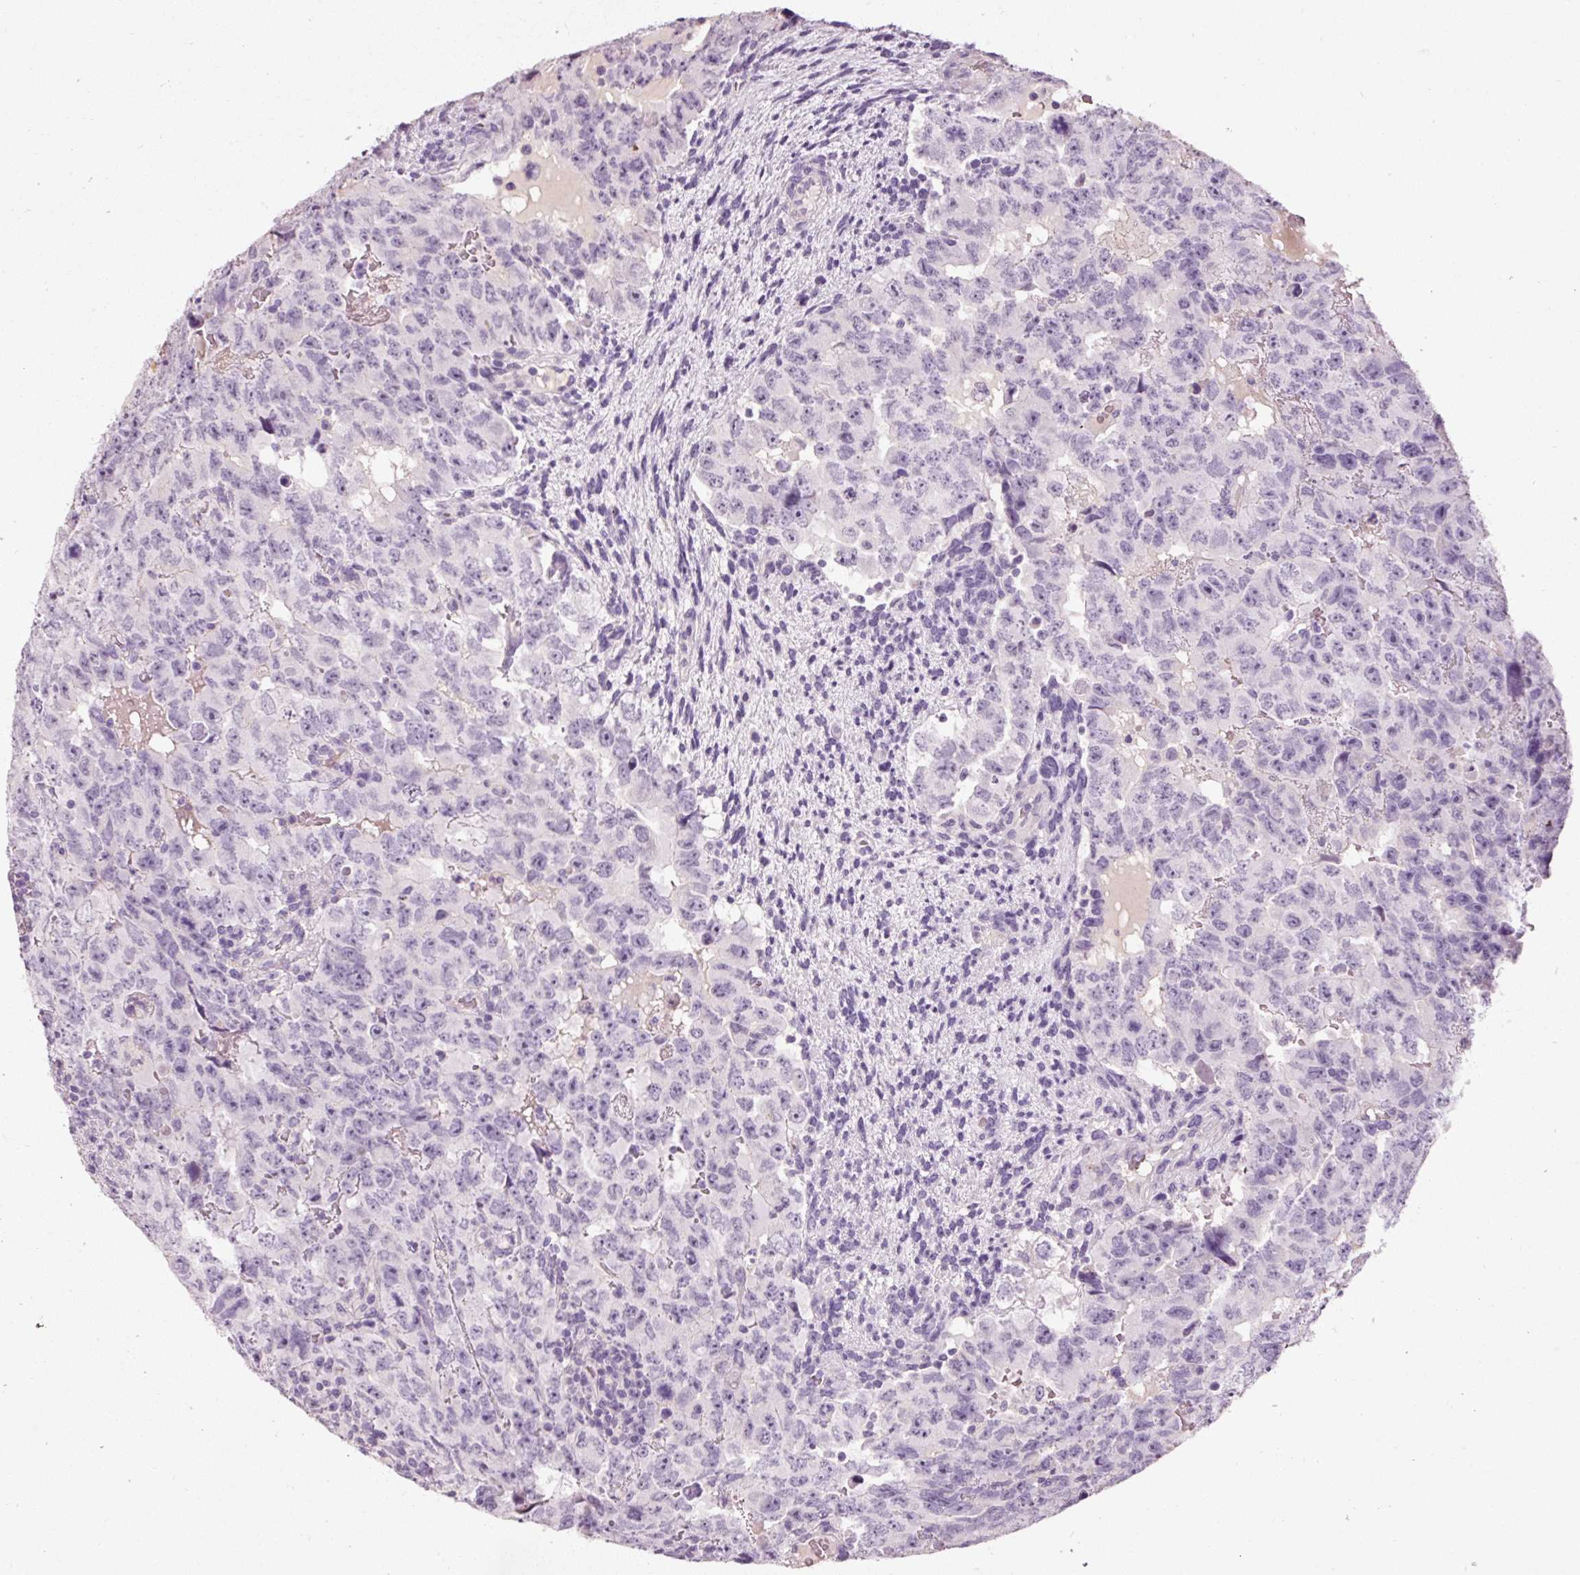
{"staining": {"intensity": "negative", "quantity": "none", "location": "none"}, "tissue": "testis cancer", "cell_type": "Tumor cells", "image_type": "cancer", "snomed": [{"axis": "morphology", "description": "Carcinoma, Embryonal, NOS"}, {"axis": "topography", "description": "Testis"}], "caption": "Tumor cells are negative for brown protein staining in testis cancer (embryonal carcinoma).", "gene": "MUC5AC", "patient": {"sex": "male", "age": 24}}